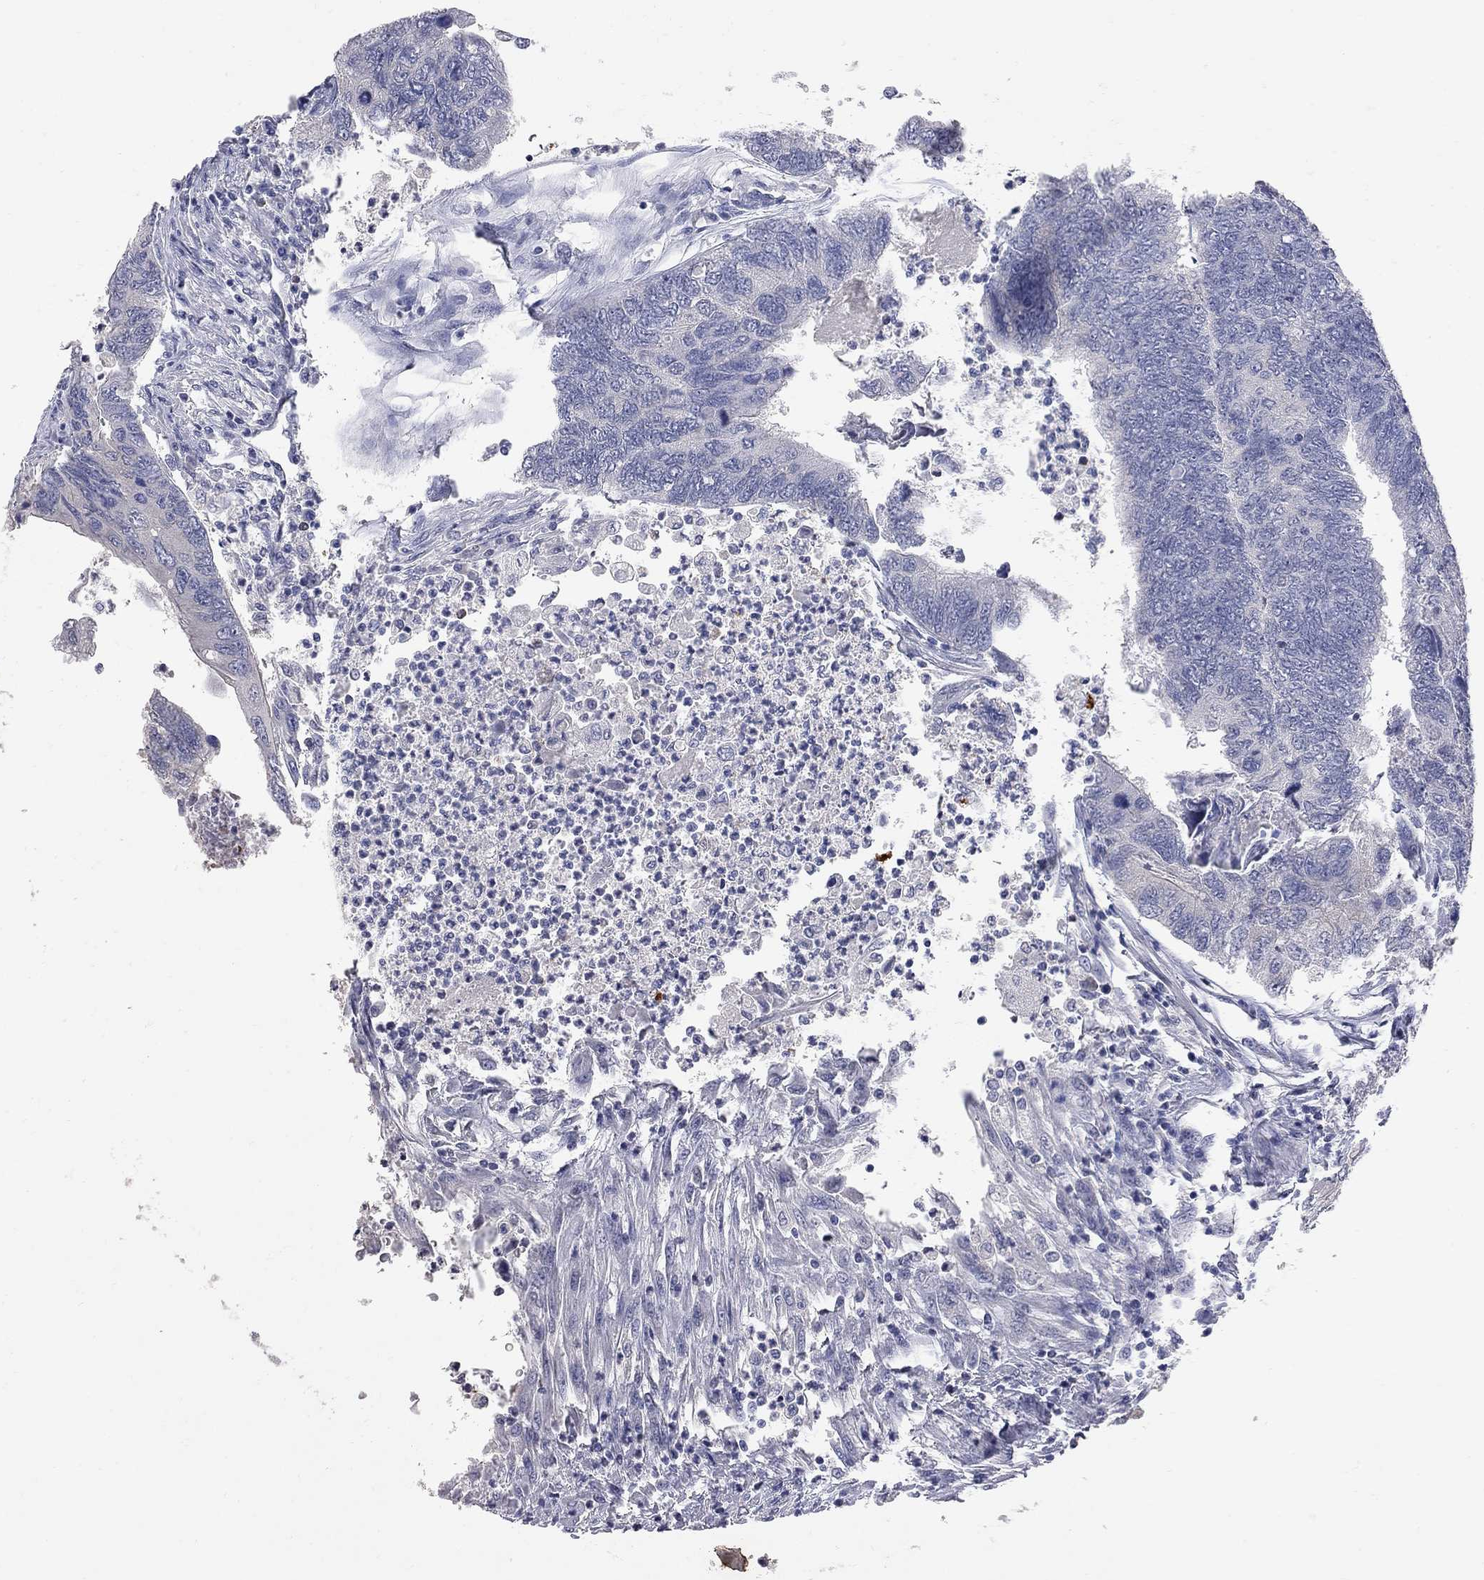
{"staining": {"intensity": "negative", "quantity": "none", "location": "none"}, "tissue": "colorectal cancer", "cell_type": "Tumor cells", "image_type": "cancer", "snomed": [{"axis": "morphology", "description": "Adenocarcinoma, NOS"}, {"axis": "topography", "description": "Colon"}], "caption": "This is an immunohistochemistry image of colorectal cancer (adenocarcinoma). There is no staining in tumor cells.", "gene": "NOS2", "patient": {"sex": "female", "age": 67}}